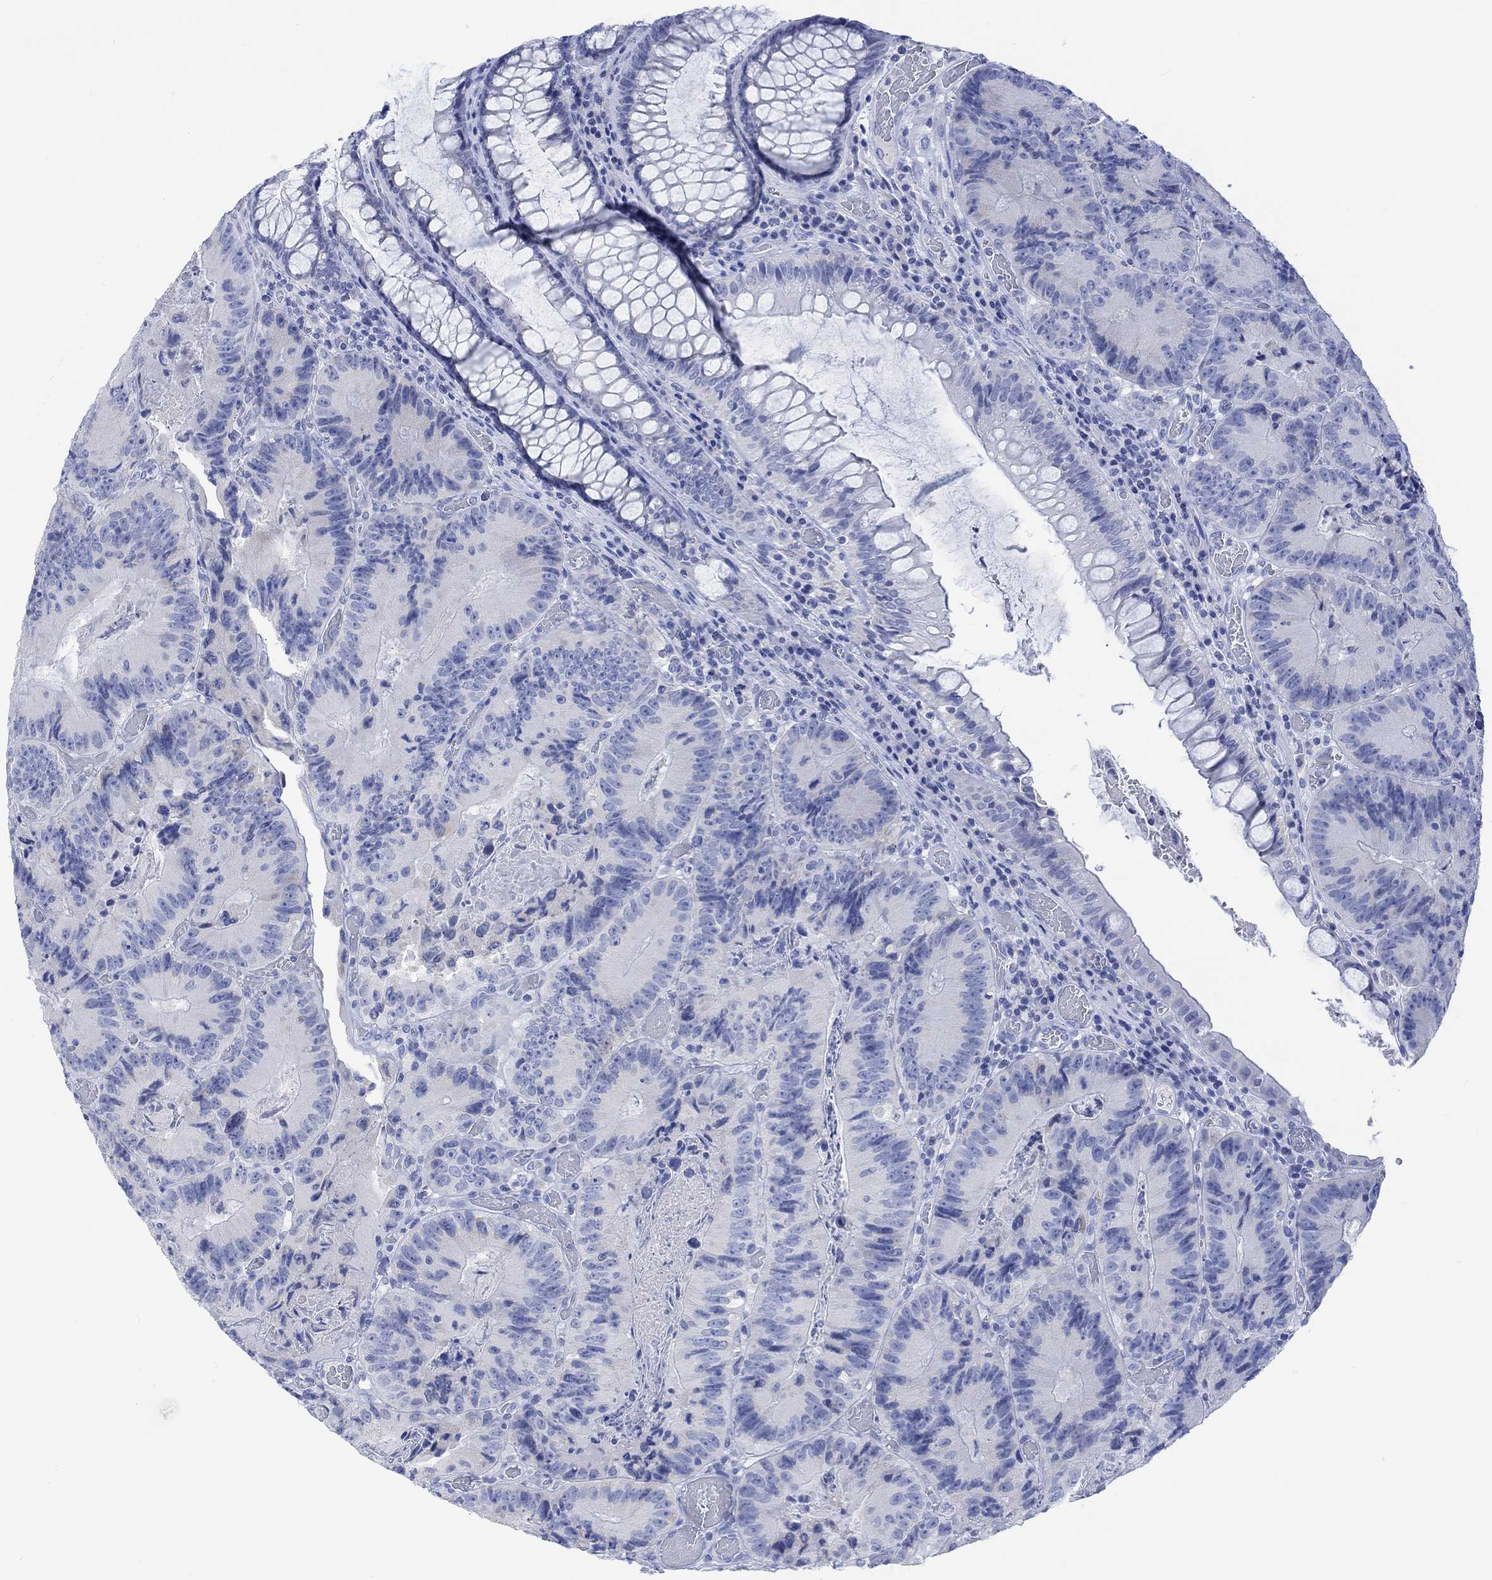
{"staining": {"intensity": "negative", "quantity": "none", "location": "none"}, "tissue": "colorectal cancer", "cell_type": "Tumor cells", "image_type": "cancer", "snomed": [{"axis": "morphology", "description": "Adenocarcinoma, NOS"}, {"axis": "topography", "description": "Colon"}], "caption": "Tumor cells are negative for brown protein staining in colorectal cancer. (IHC, brightfield microscopy, high magnification).", "gene": "CALCA", "patient": {"sex": "female", "age": 86}}